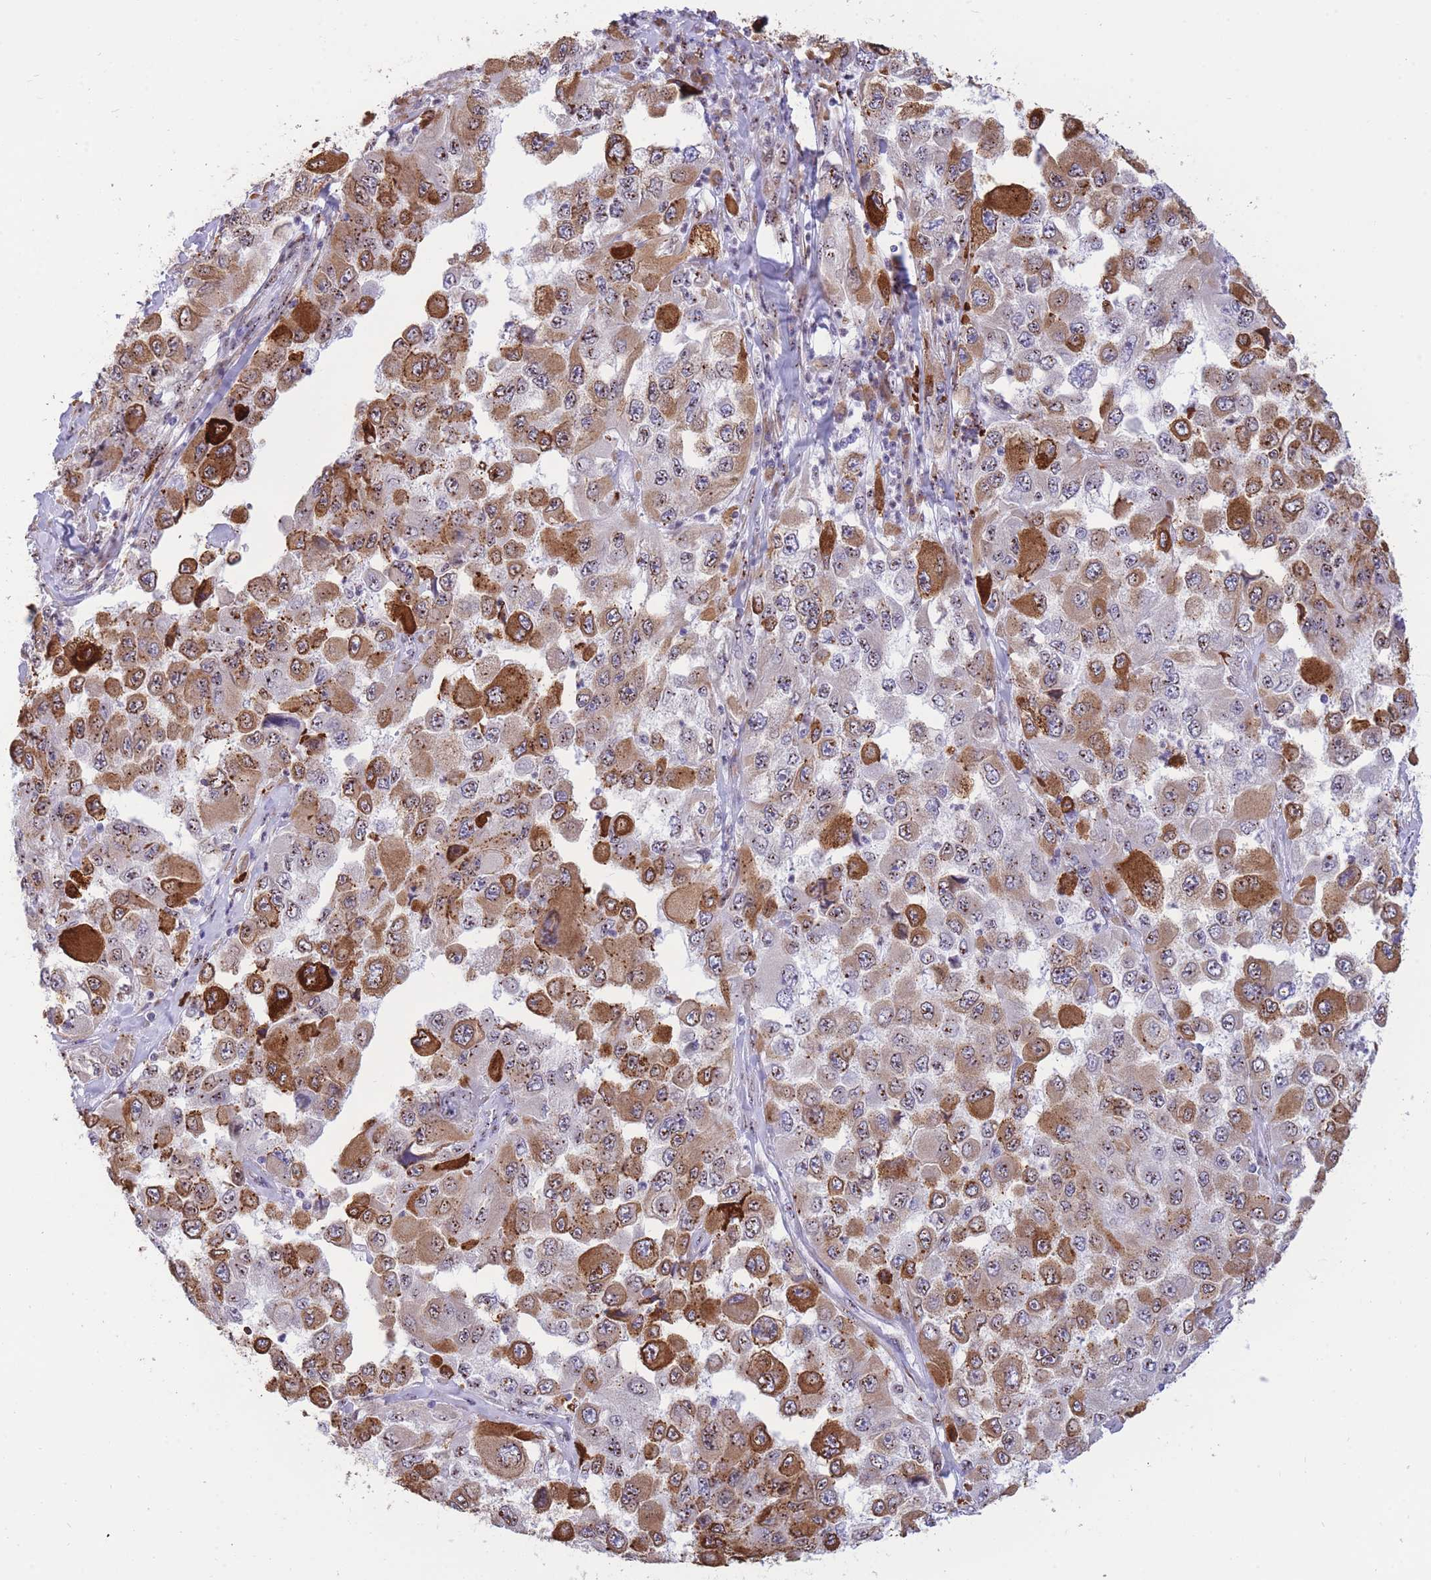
{"staining": {"intensity": "strong", "quantity": ">75%", "location": "cytoplasmic/membranous,nuclear"}, "tissue": "melanoma", "cell_type": "Tumor cells", "image_type": "cancer", "snomed": [{"axis": "morphology", "description": "Malignant melanoma, Metastatic site"}, {"axis": "topography", "description": "Lymph node"}], "caption": "Immunohistochemistry histopathology image of human melanoma stained for a protein (brown), which displays high levels of strong cytoplasmic/membranous and nuclear positivity in about >75% of tumor cells.", "gene": "FAM153A", "patient": {"sex": "male", "age": 62}}